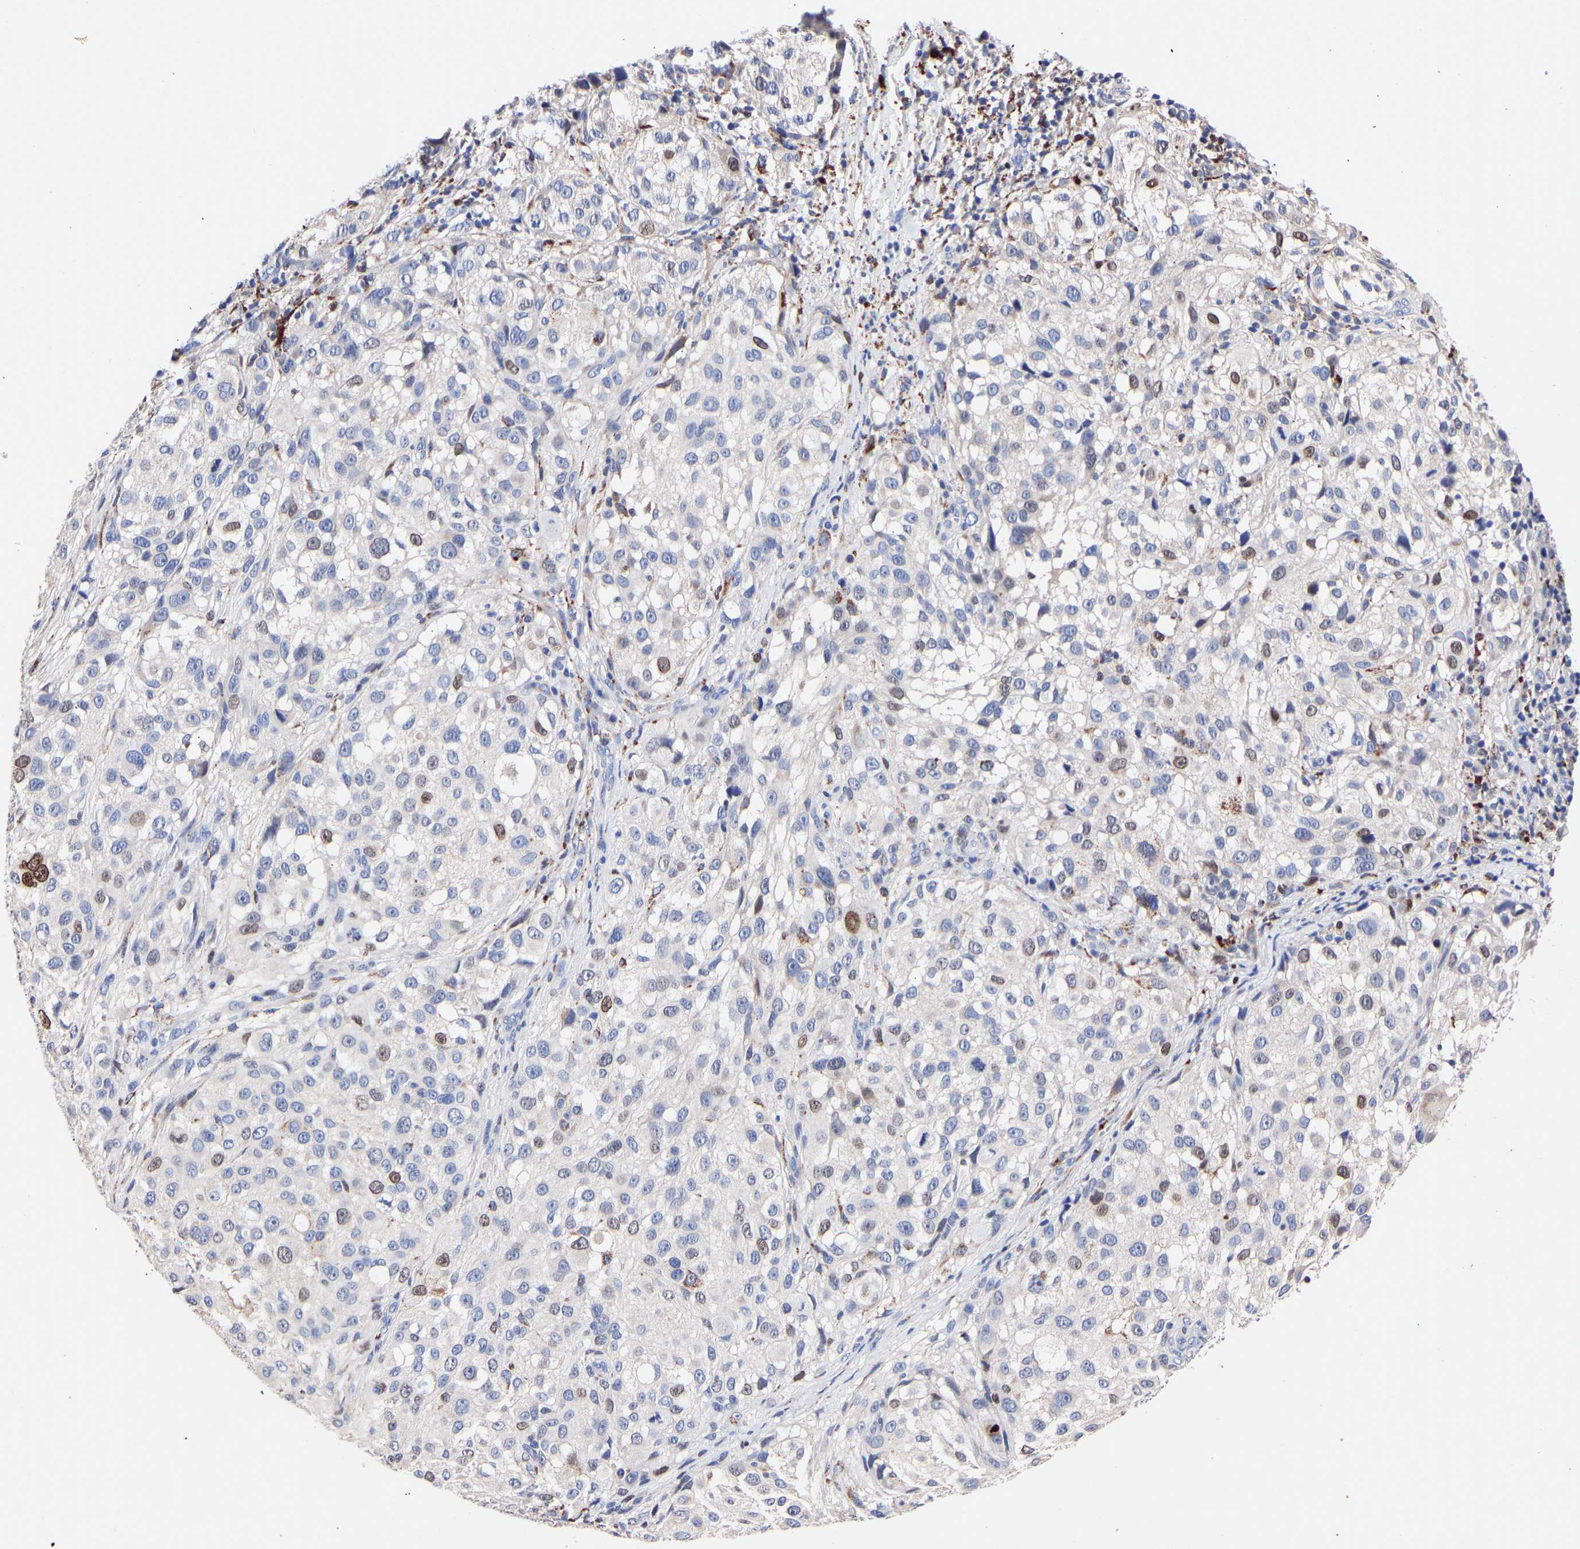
{"staining": {"intensity": "weak", "quantity": "<25%", "location": "nuclear"}, "tissue": "melanoma", "cell_type": "Tumor cells", "image_type": "cancer", "snomed": [{"axis": "morphology", "description": "Necrosis, NOS"}, {"axis": "morphology", "description": "Malignant melanoma, NOS"}, {"axis": "topography", "description": "Skin"}], "caption": "Image shows no protein positivity in tumor cells of melanoma tissue. (DAB immunohistochemistry visualized using brightfield microscopy, high magnification).", "gene": "SEM1", "patient": {"sex": "female", "age": 87}}